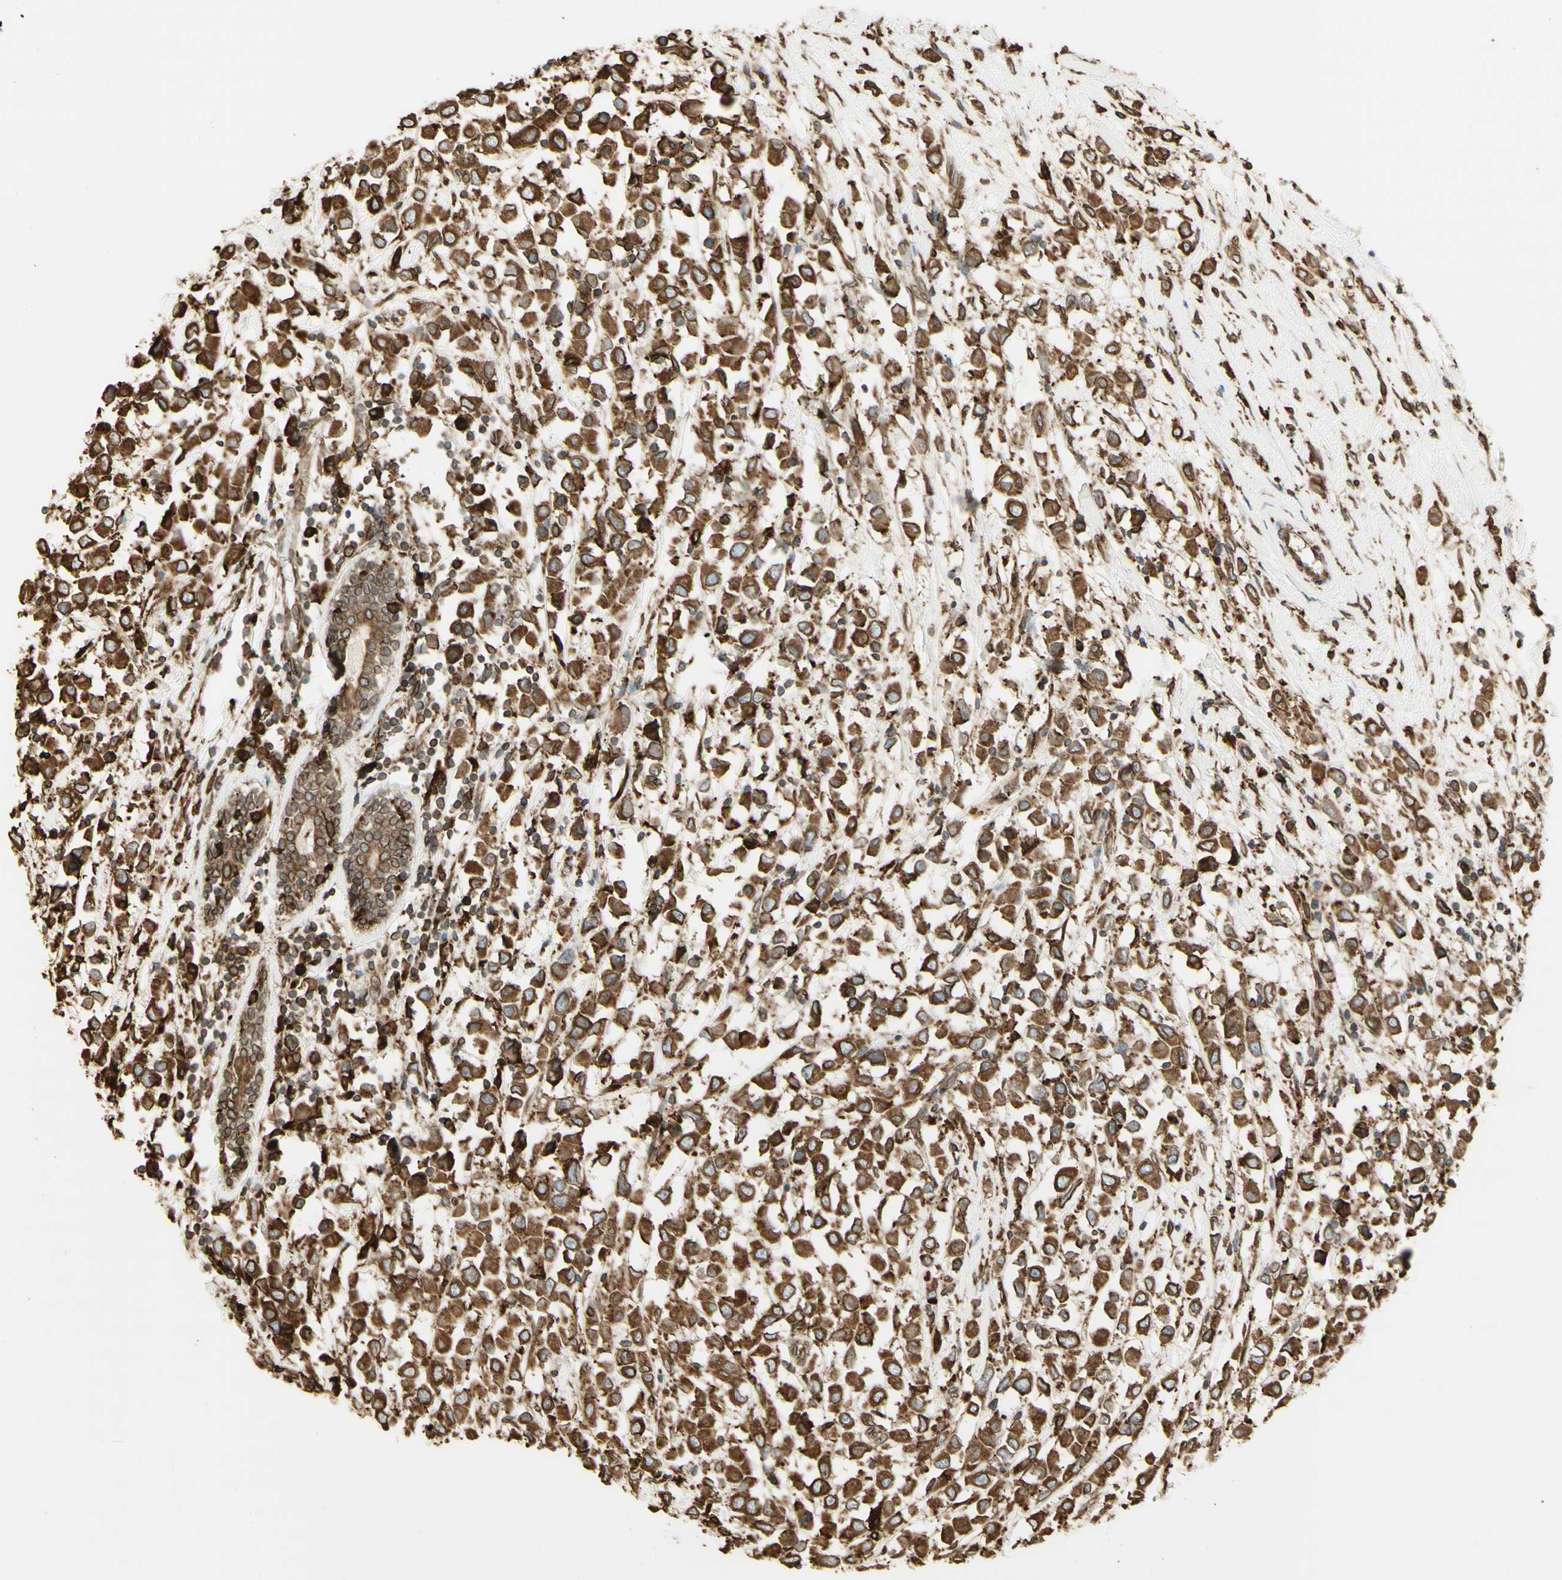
{"staining": {"intensity": "moderate", "quantity": ">75%", "location": "cytoplasmic/membranous"}, "tissue": "breast cancer", "cell_type": "Tumor cells", "image_type": "cancer", "snomed": [{"axis": "morphology", "description": "Duct carcinoma"}, {"axis": "topography", "description": "Breast"}], "caption": "Brown immunohistochemical staining in breast cancer (intraductal carcinoma) shows moderate cytoplasmic/membranous staining in approximately >75% of tumor cells. The staining was performed using DAB to visualize the protein expression in brown, while the nuclei were stained in blue with hematoxylin (Magnification: 20x).", "gene": "CANX", "patient": {"sex": "female", "age": 61}}